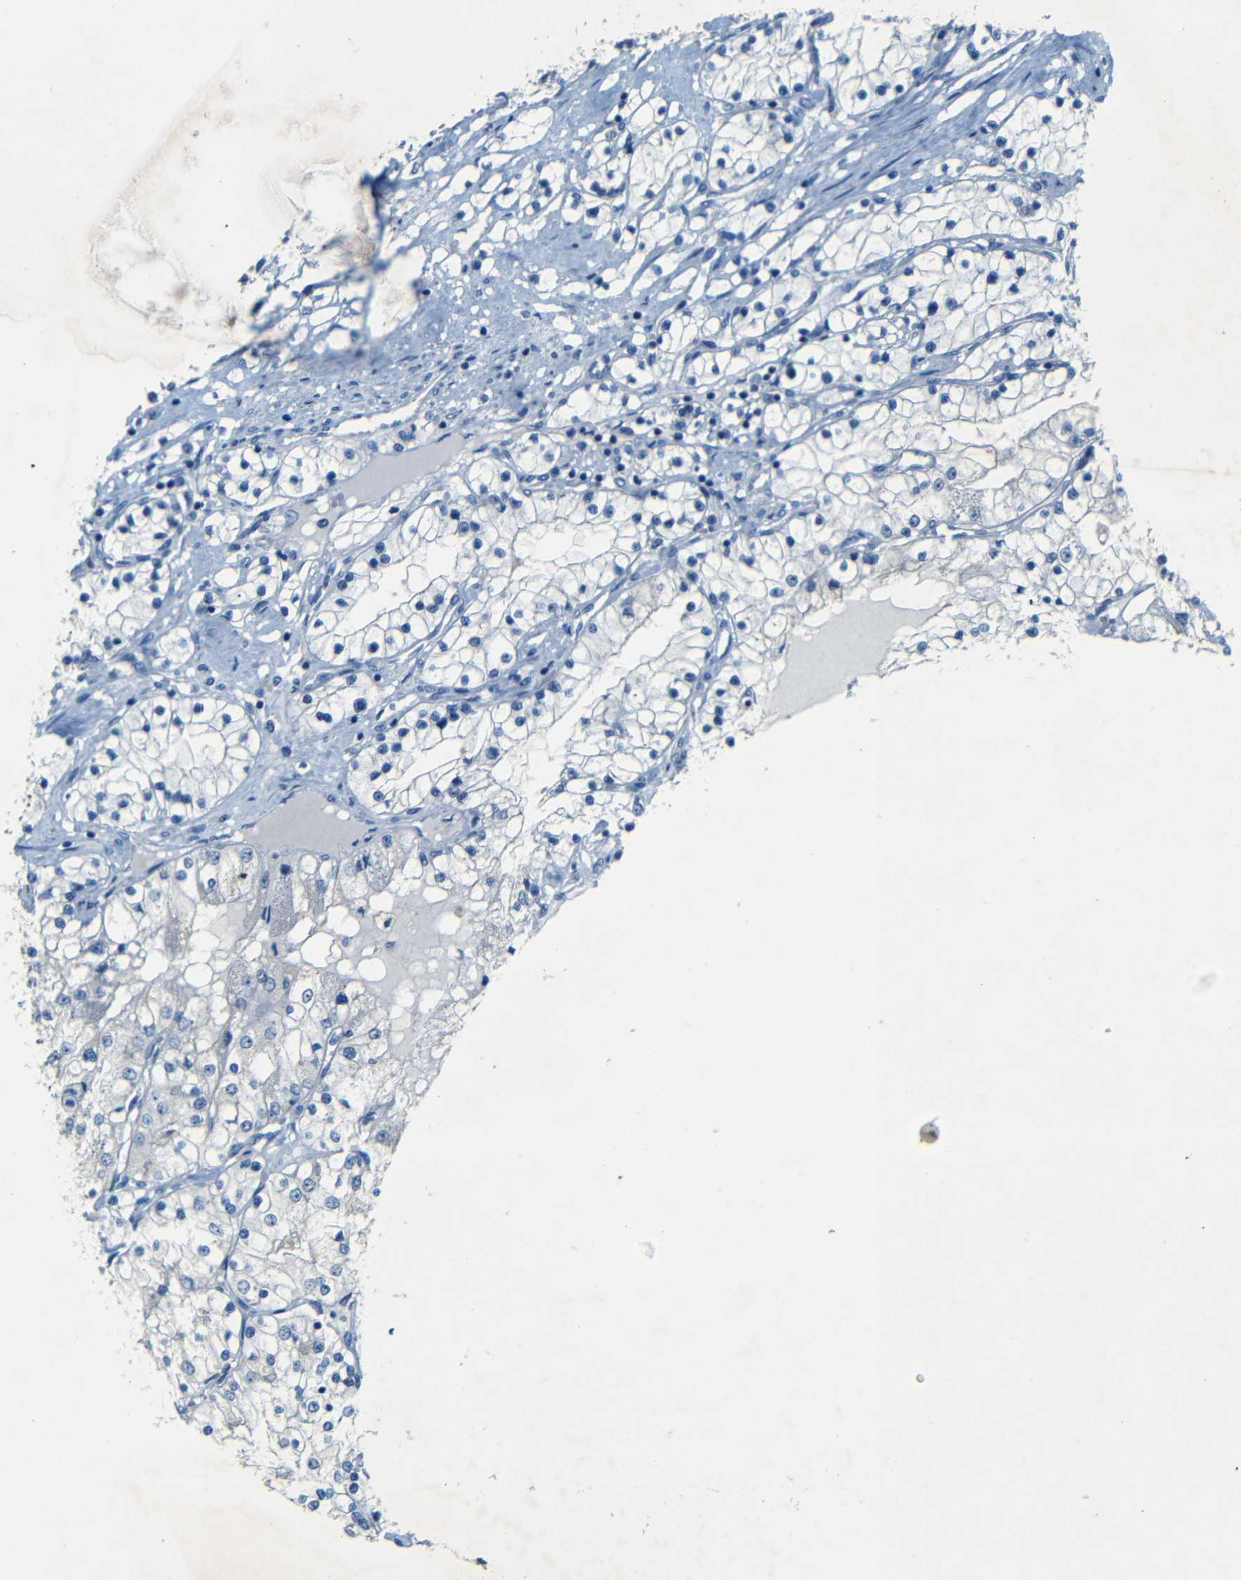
{"staining": {"intensity": "negative", "quantity": "none", "location": "none"}, "tissue": "renal cancer", "cell_type": "Tumor cells", "image_type": "cancer", "snomed": [{"axis": "morphology", "description": "Adenocarcinoma, NOS"}, {"axis": "topography", "description": "Kidney"}], "caption": "Tumor cells show no significant positivity in adenocarcinoma (renal).", "gene": "ZMAT1", "patient": {"sex": "male", "age": 68}}